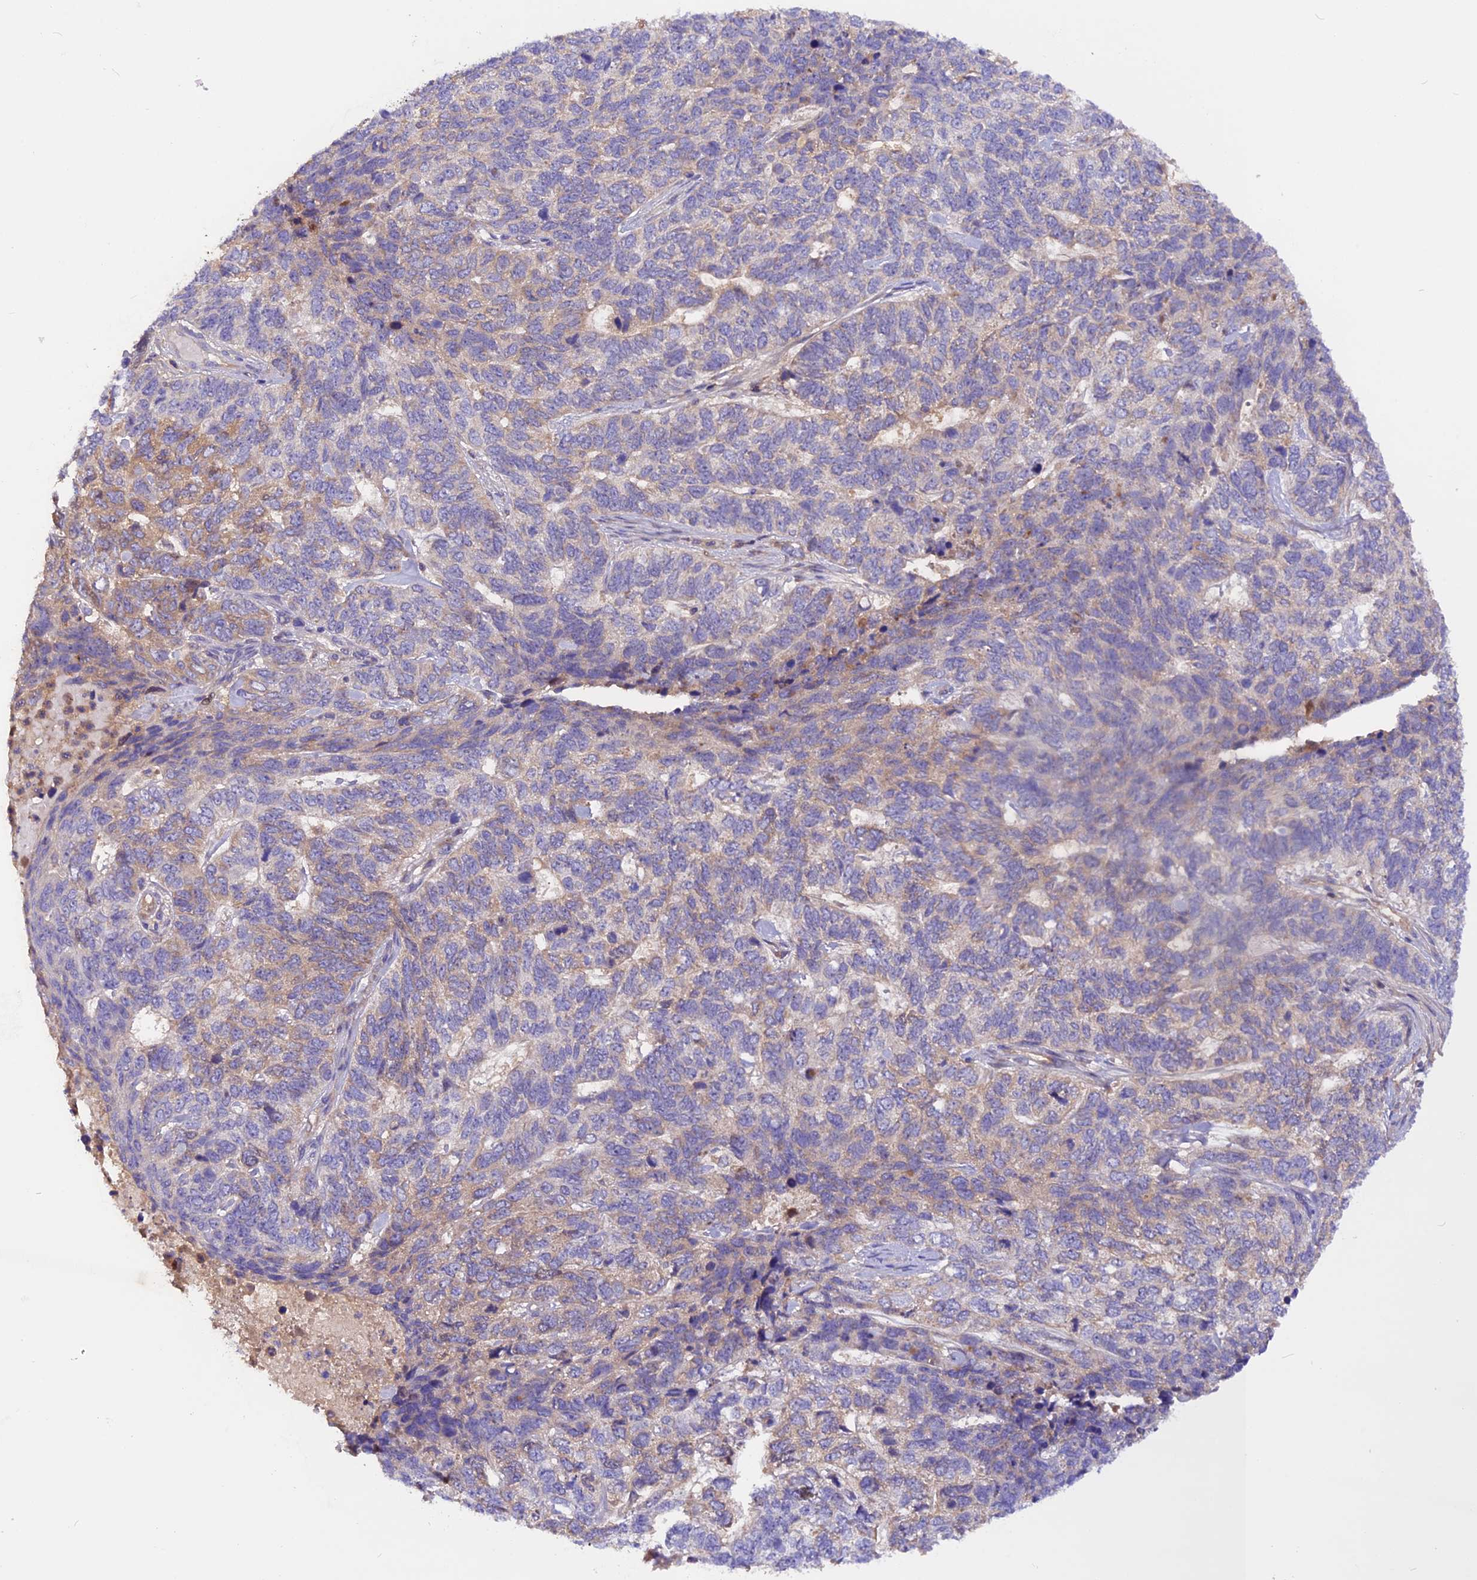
{"staining": {"intensity": "weak", "quantity": "<25%", "location": "cytoplasmic/membranous"}, "tissue": "skin cancer", "cell_type": "Tumor cells", "image_type": "cancer", "snomed": [{"axis": "morphology", "description": "Basal cell carcinoma"}, {"axis": "topography", "description": "Skin"}], "caption": "Immunohistochemistry (IHC) of skin basal cell carcinoma shows no staining in tumor cells.", "gene": "MARK4", "patient": {"sex": "female", "age": 65}}